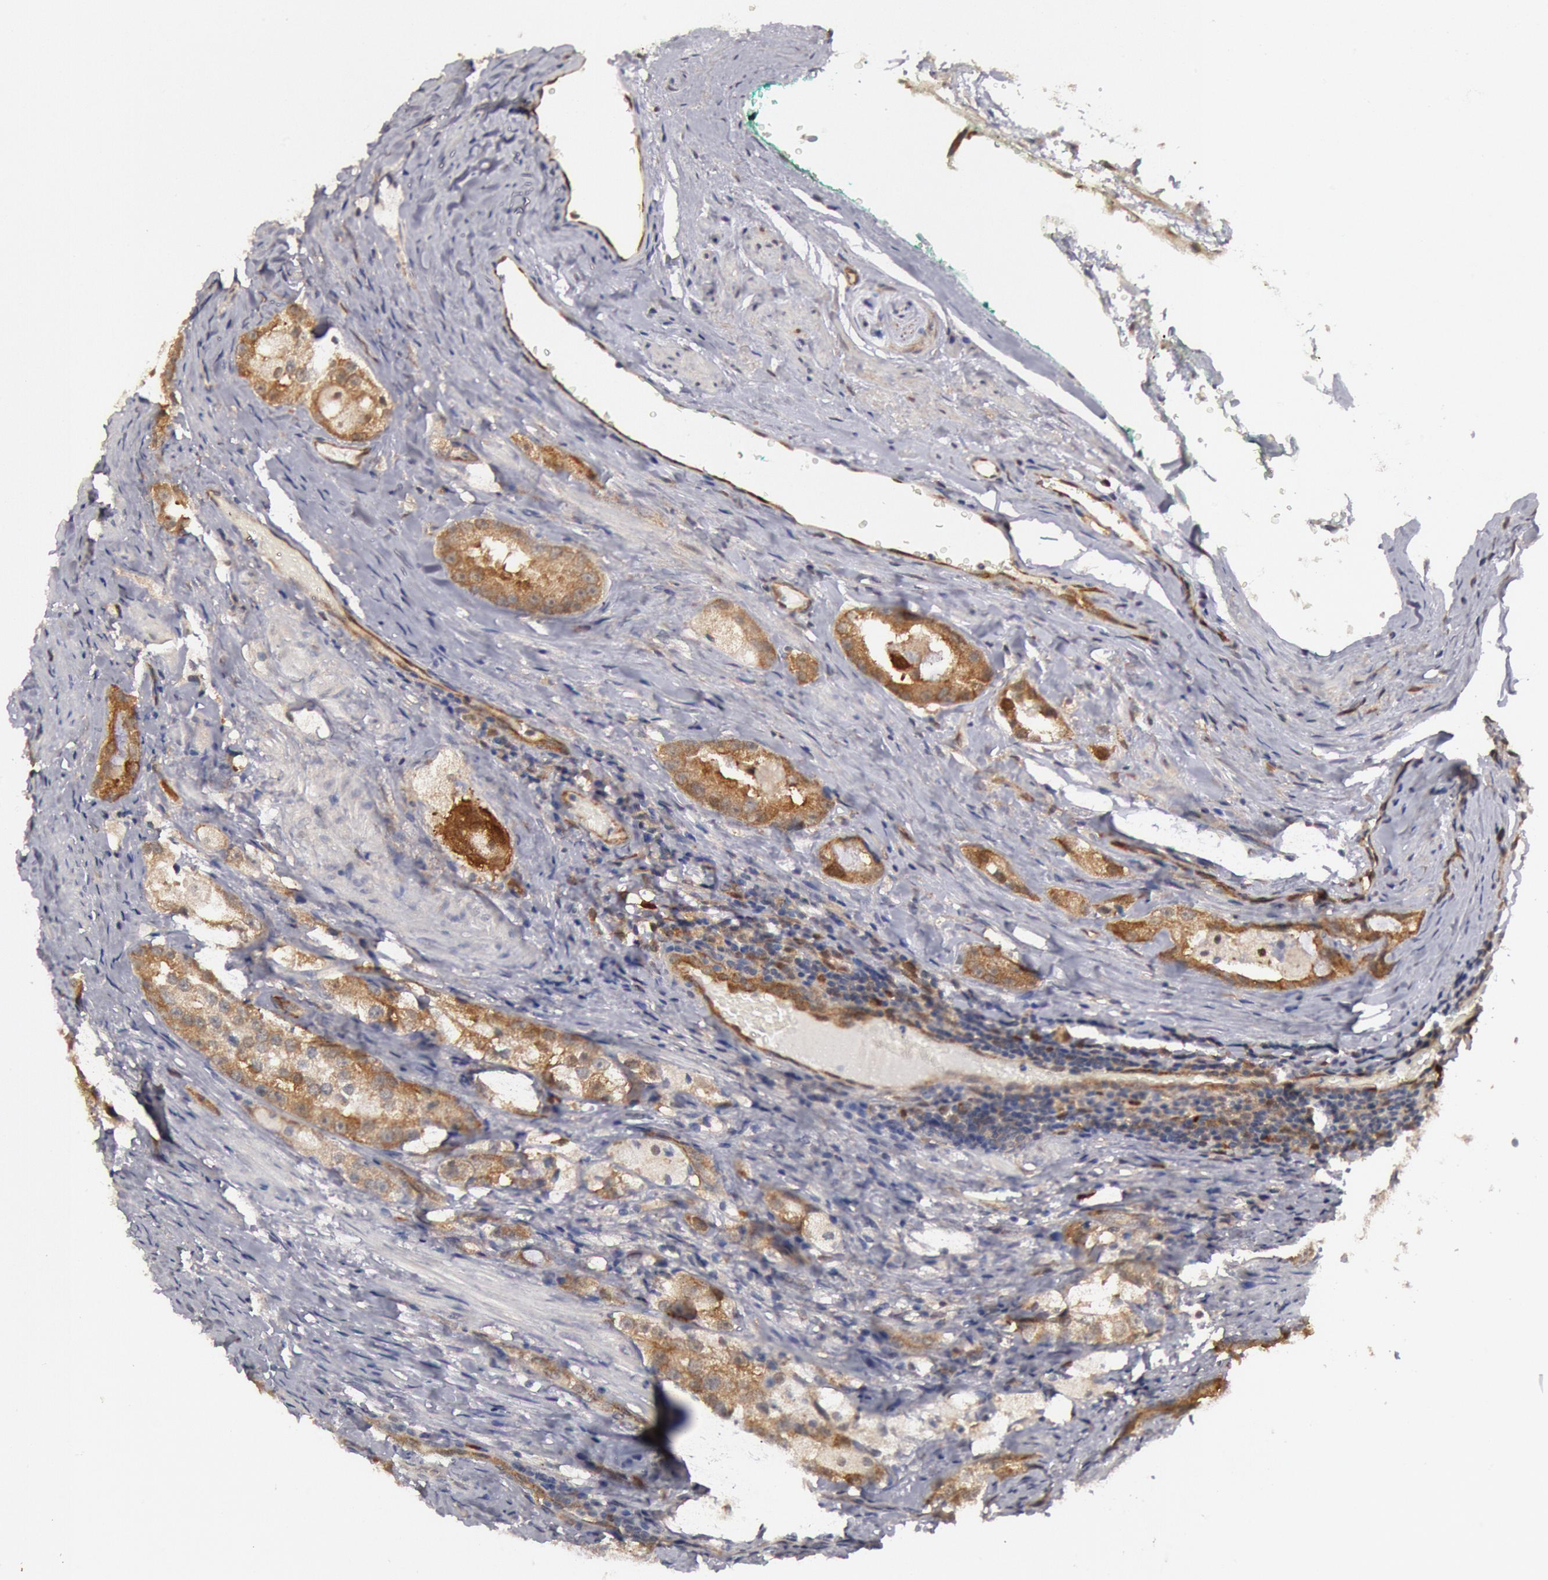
{"staining": {"intensity": "weak", "quantity": "25%-75%", "location": "cytoplasmic/membranous"}, "tissue": "prostate cancer", "cell_type": "Tumor cells", "image_type": "cancer", "snomed": [{"axis": "morphology", "description": "Adenocarcinoma, High grade"}, {"axis": "topography", "description": "Prostate"}], "caption": "Prostate cancer was stained to show a protein in brown. There is low levels of weak cytoplasmic/membranous positivity in approximately 25%-75% of tumor cells.", "gene": "DNAJA1", "patient": {"sex": "male", "age": 63}}